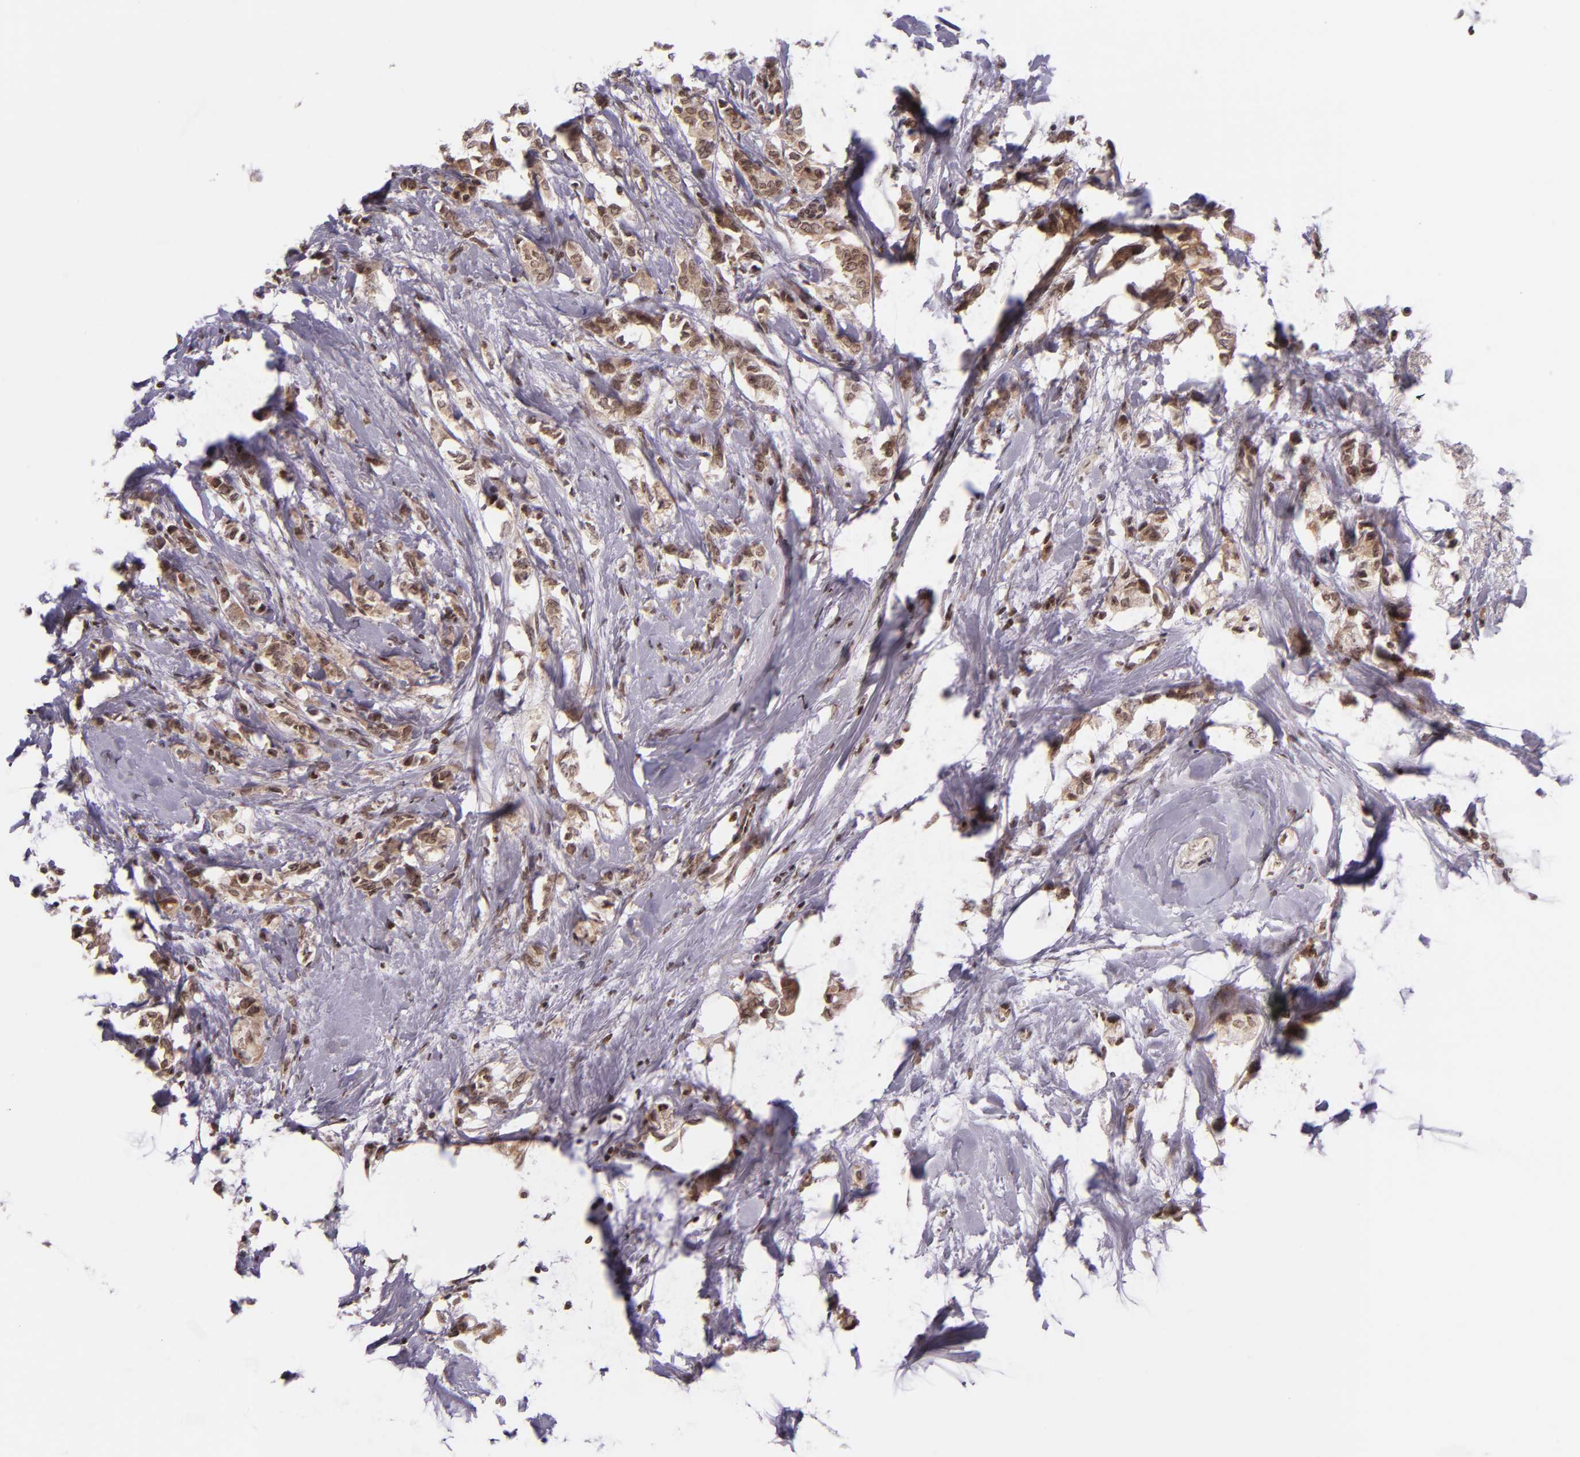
{"staining": {"intensity": "weak", "quantity": ">75%", "location": "cytoplasmic/membranous"}, "tissue": "breast cancer", "cell_type": "Tumor cells", "image_type": "cancer", "snomed": [{"axis": "morphology", "description": "Duct carcinoma"}, {"axis": "topography", "description": "Breast"}], "caption": "Protein expression analysis of invasive ductal carcinoma (breast) demonstrates weak cytoplasmic/membranous expression in about >75% of tumor cells.", "gene": "SELL", "patient": {"sex": "female", "age": 84}}